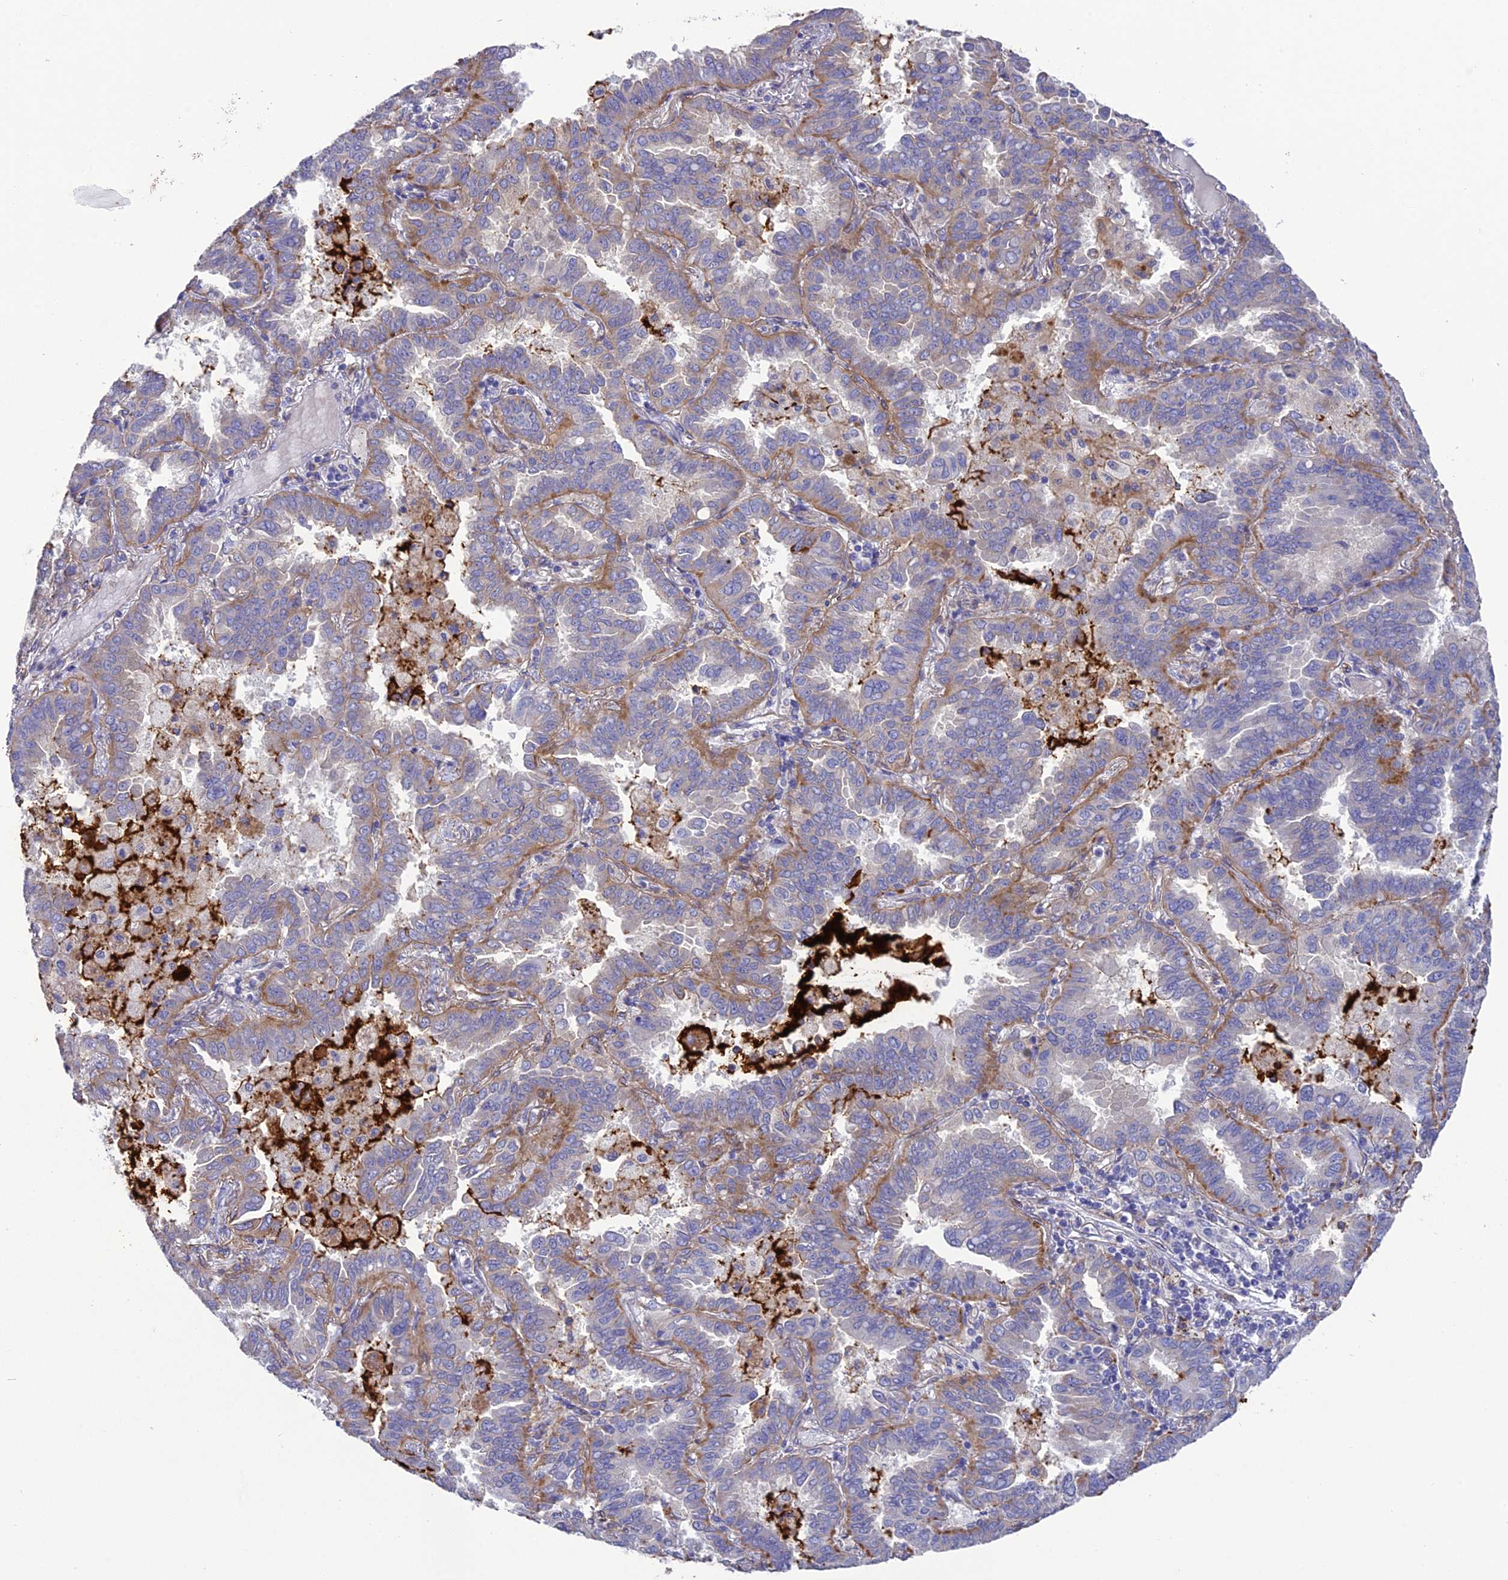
{"staining": {"intensity": "moderate", "quantity": "<25%", "location": "cytoplasmic/membranous"}, "tissue": "lung cancer", "cell_type": "Tumor cells", "image_type": "cancer", "snomed": [{"axis": "morphology", "description": "Adenocarcinoma, NOS"}, {"axis": "topography", "description": "Lung"}], "caption": "This histopathology image demonstrates immunohistochemistry (IHC) staining of human lung cancer (adenocarcinoma), with low moderate cytoplasmic/membranous staining in approximately <25% of tumor cells.", "gene": "TNS1", "patient": {"sex": "male", "age": 64}}